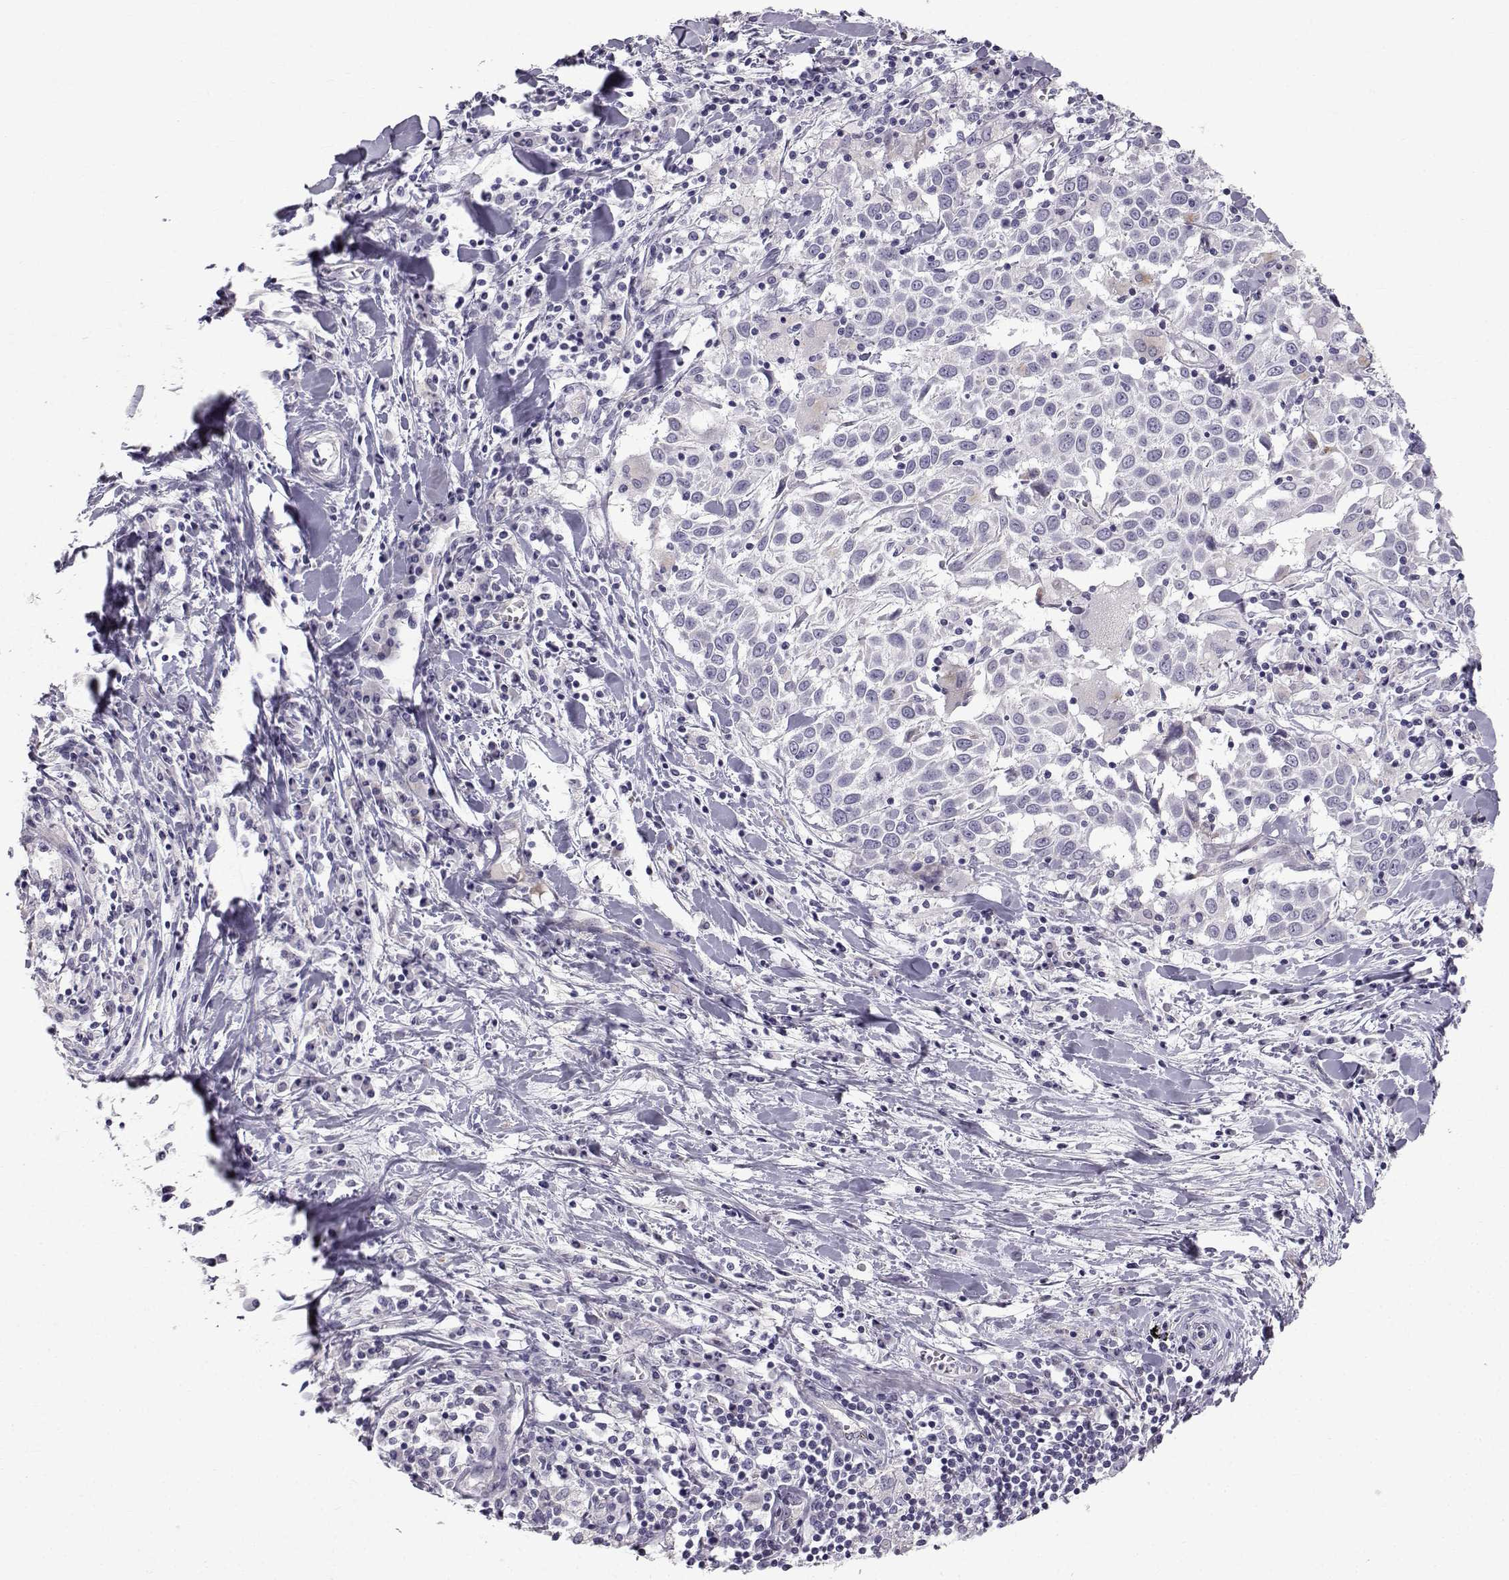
{"staining": {"intensity": "negative", "quantity": "none", "location": "none"}, "tissue": "lung cancer", "cell_type": "Tumor cells", "image_type": "cancer", "snomed": [{"axis": "morphology", "description": "Squamous cell carcinoma, NOS"}, {"axis": "topography", "description": "Lung"}], "caption": "Tumor cells show no significant expression in squamous cell carcinoma (lung).", "gene": "CALCR", "patient": {"sex": "male", "age": 57}}